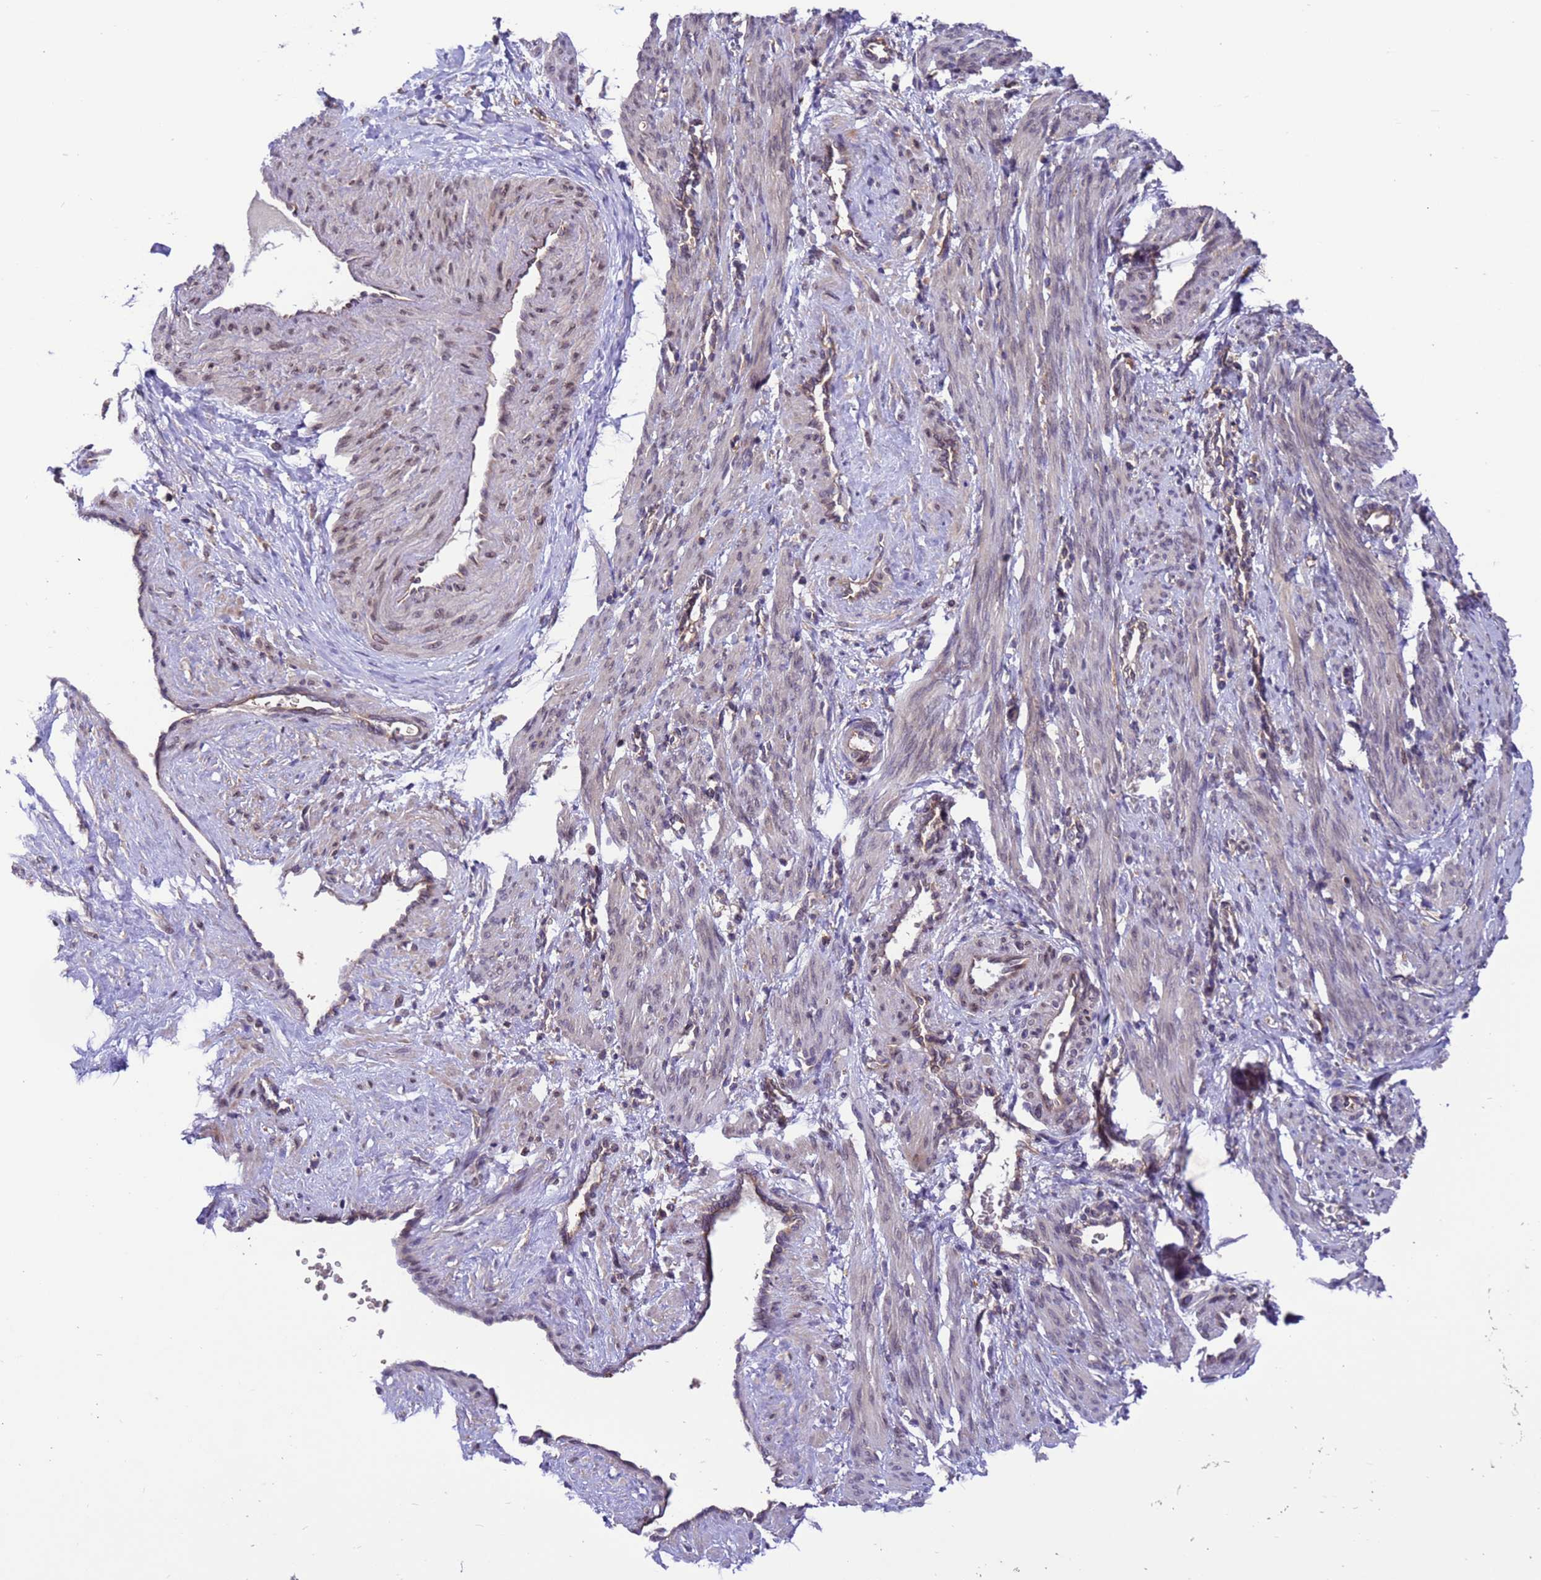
{"staining": {"intensity": "weak", "quantity": "<25%", "location": "cytoplasmic/membranous"}, "tissue": "smooth muscle", "cell_type": "Smooth muscle cells", "image_type": "normal", "snomed": [{"axis": "morphology", "description": "Normal tissue, NOS"}, {"axis": "topography", "description": "Endometrium"}], "caption": "IHC photomicrograph of benign human smooth muscle stained for a protein (brown), which shows no staining in smooth muscle cells.", "gene": "ARHGAP12", "patient": {"sex": "female", "age": 33}}